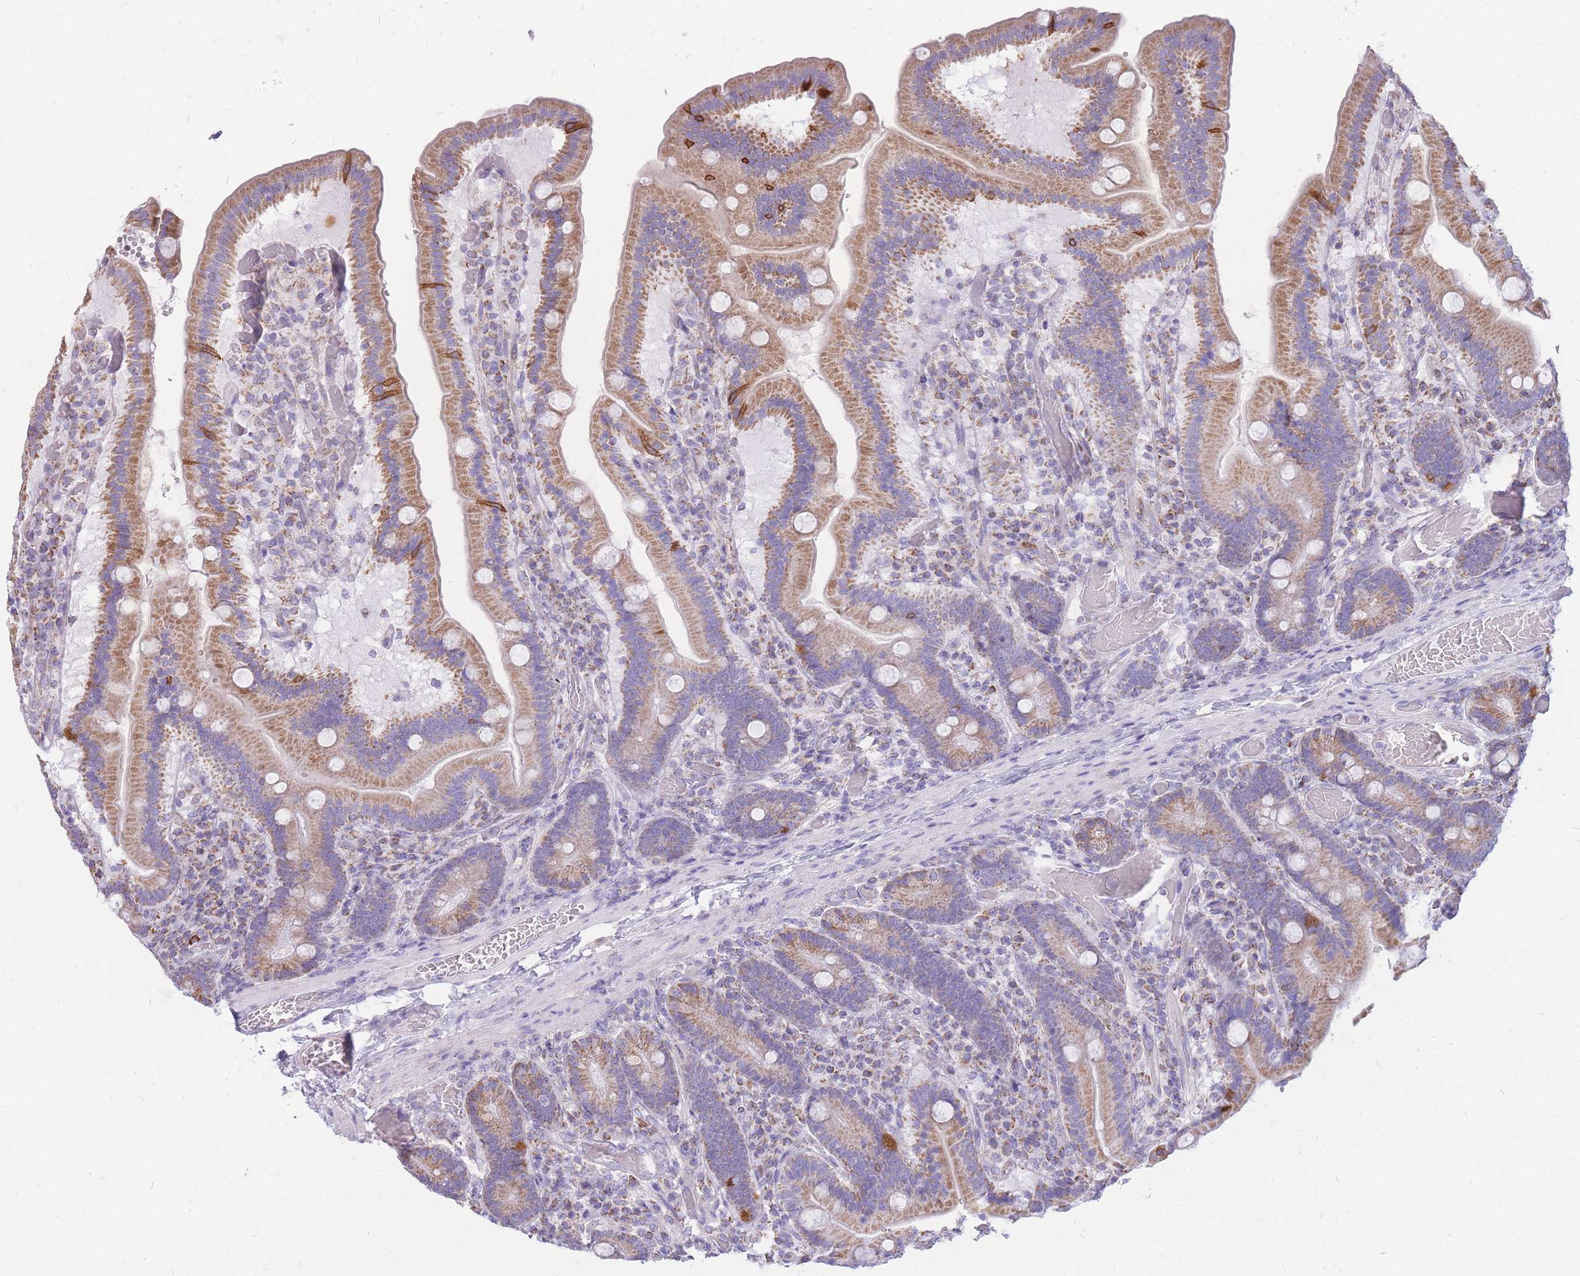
{"staining": {"intensity": "moderate", "quantity": ">75%", "location": "cytoplasmic/membranous"}, "tissue": "duodenum", "cell_type": "Glandular cells", "image_type": "normal", "snomed": [{"axis": "morphology", "description": "Normal tissue, NOS"}, {"axis": "topography", "description": "Duodenum"}], "caption": "This micrograph displays immunohistochemistry (IHC) staining of unremarkable duodenum, with medium moderate cytoplasmic/membranous expression in about >75% of glandular cells.", "gene": "PCSK1", "patient": {"sex": "female", "age": 62}}